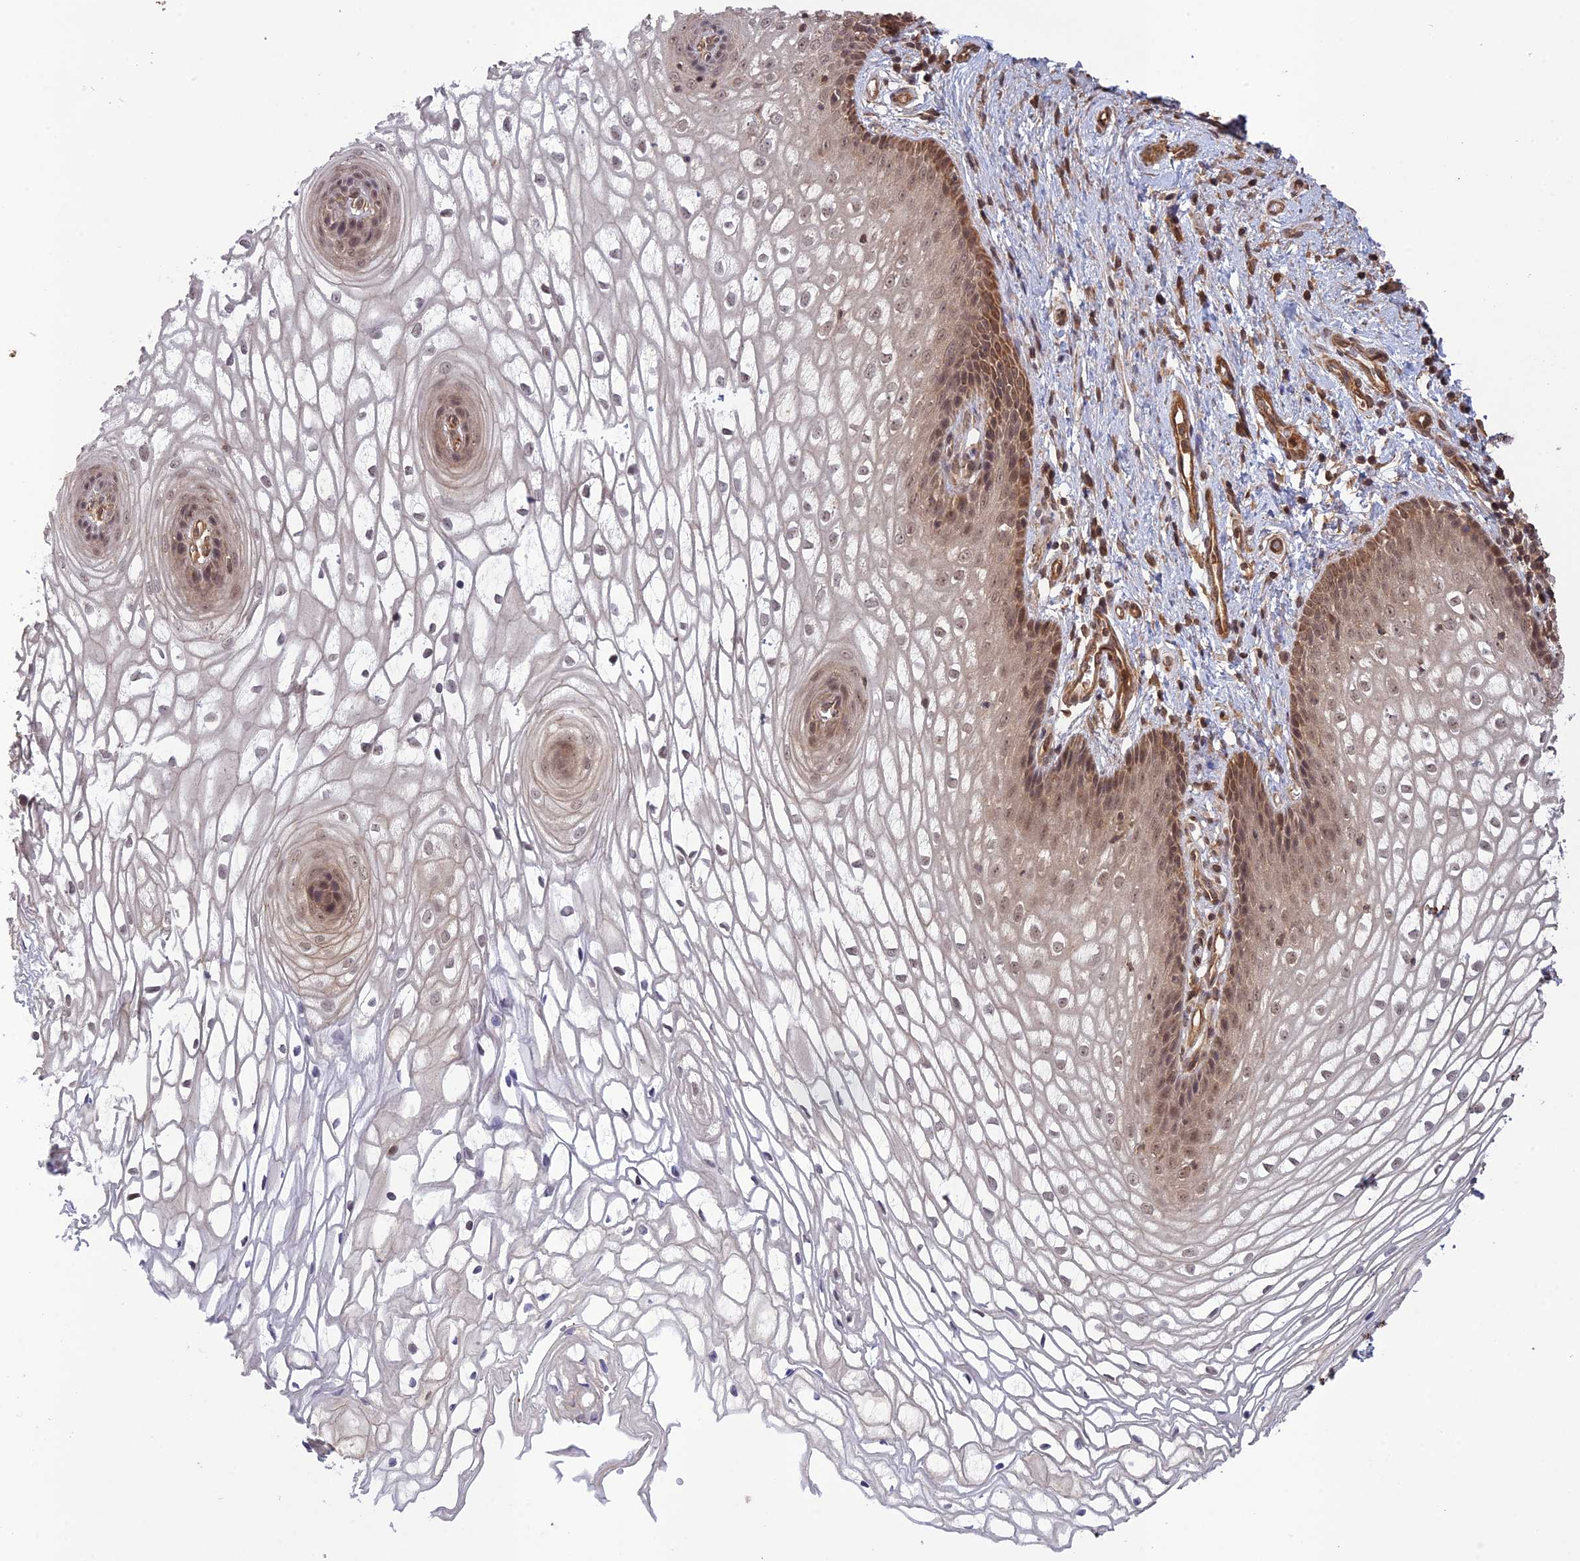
{"staining": {"intensity": "moderate", "quantity": "25%-75%", "location": "cytoplasmic/membranous,nuclear"}, "tissue": "vagina", "cell_type": "Squamous epithelial cells", "image_type": "normal", "snomed": [{"axis": "morphology", "description": "Normal tissue, NOS"}, {"axis": "topography", "description": "Vagina"}], "caption": "A medium amount of moderate cytoplasmic/membranous,nuclear staining is present in about 25%-75% of squamous epithelial cells in benign vagina.", "gene": "CCDC174", "patient": {"sex": "female", "age": 34}}